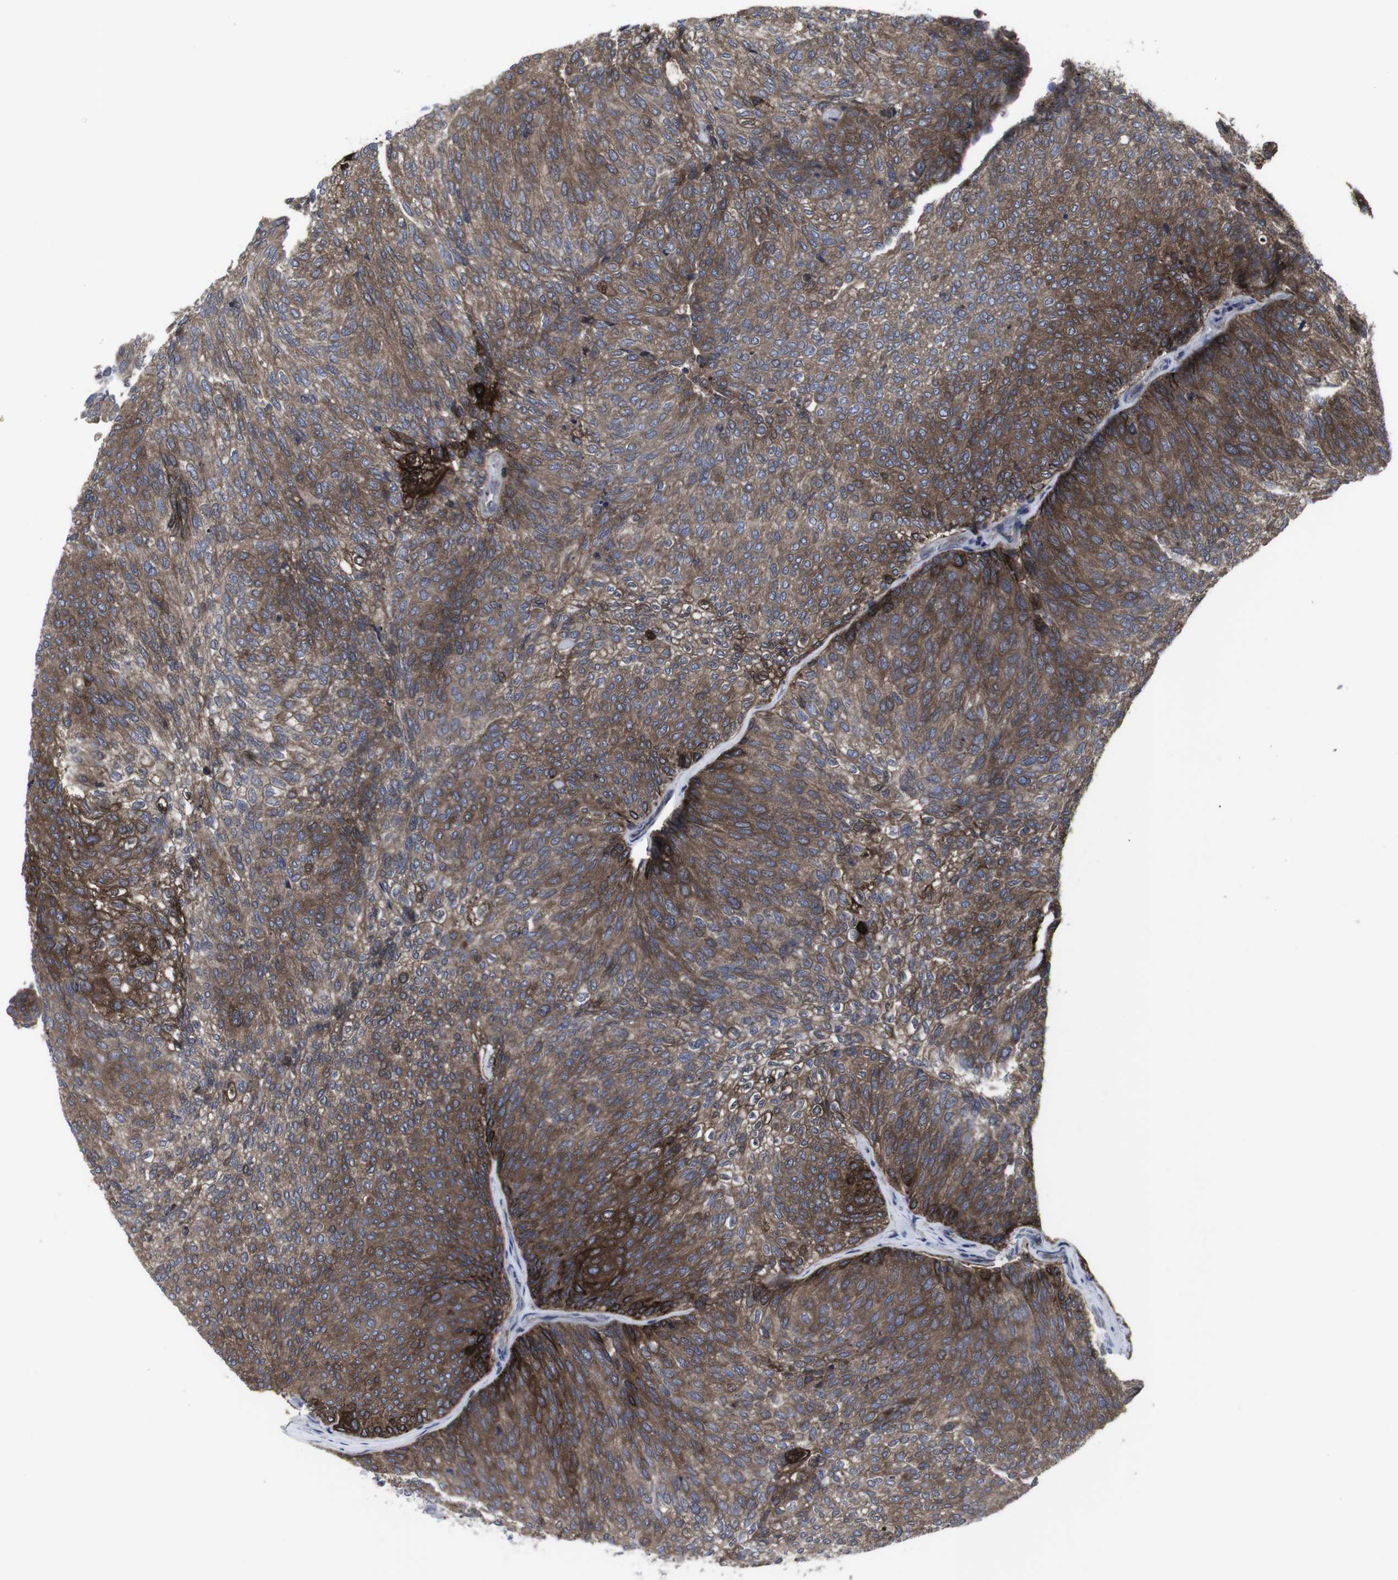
{"staining": {"intensity": "moderate", "quantity": ">75%", "location": "cytoplasmic/membranous"}, "tissue": "urothelial cancer", "cell_type": "Tumor cells", "image_type": "cancer", "snomed": [{"axis": "morphology", "description": "Urothelial carcinoma, Low grade"}, {"axis": "topography", "description": "Urinary bladder"}], "caption": "An IHC image of tumor tissue is shown. Protein staining in brown highlights moderate cytoplasmic/membranous positivity in urothelial carcinoma (low-grade) within tumor cells.", "gene": "HPRT1", "patient": {"sex": "female", "age": 79}}